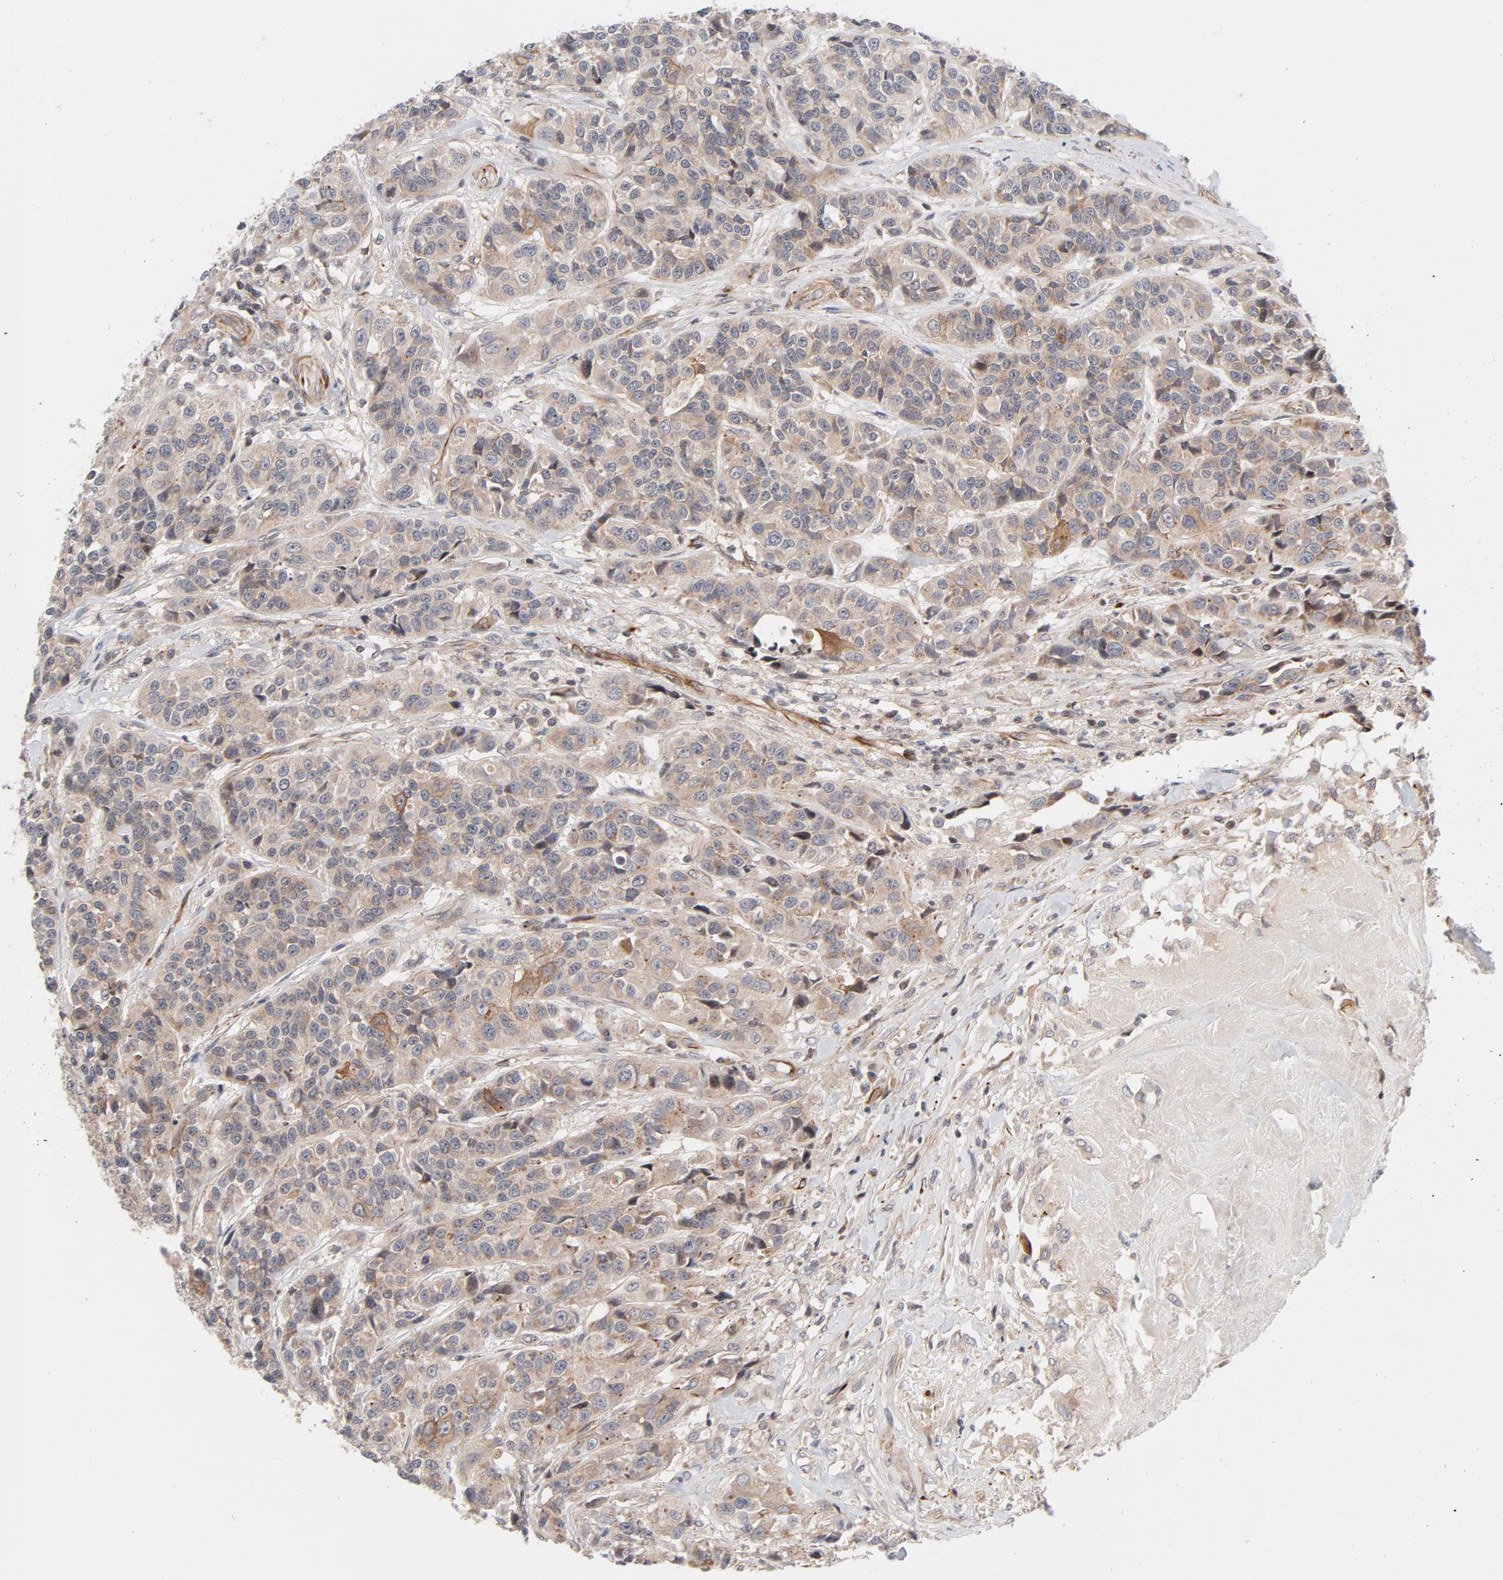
{"staining": {"intensity": "weak", "quantity": ">75%", "location": "cytoplasmic/membranous"}, "tissue": "urothelial cancer", "cell_type": "Tumor cells", "image_type": "cancer", "snomed": [{"axis": "morphology", "description": "Urothelial carcinoma, High grade"}, {"axis": "topography", "description": "Urinary bladder"}], "caption": "Urothelial cancer tissue shows weak cytoplasmic/membranous staining in approximately >75% of tumor cells, visualized by immunohistochemistry.", "gene": "DNAAF2", "patient": {"sex": "female", "age": 81}}